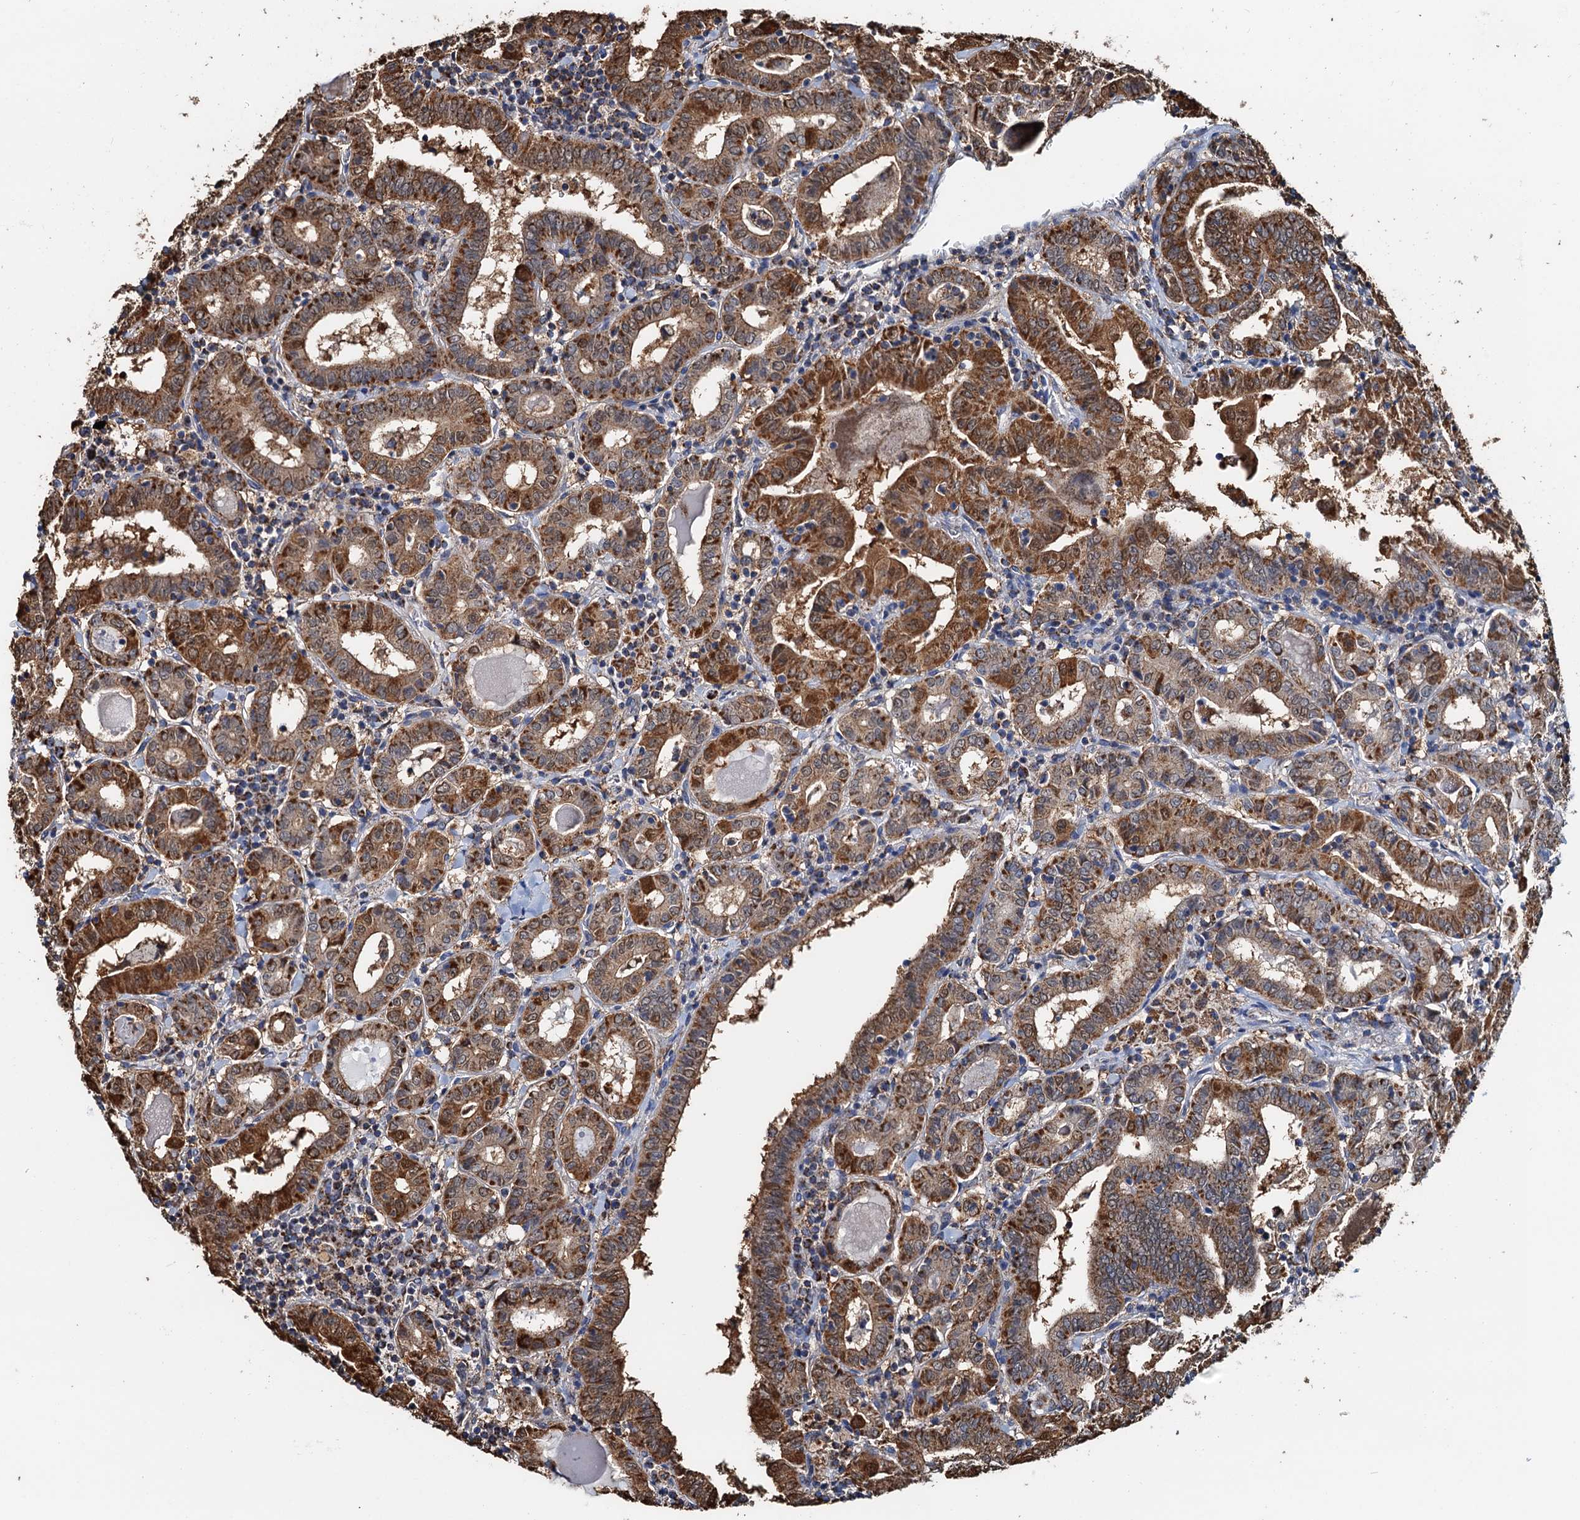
{"staining": {"intensity": "strong", "quantity": ">75%", "location": "cytoplasmic/membranous"}, "tissue": "thyroid cancer", "cell_type": "Tumor cells", "image_type": "cancer", "snomed": [{"axis": "morphology", "description": "Papillary adenocarcinoma, NOS"}, {"axis": "topography", "description": "Thyroid gland"}], "caption": "Thyroid papillary adenocarcinoma stained with IHC reveals strong cytoplasmic/membranous staining in about >75% of tumor cells.", "gene": "AAGAB", "patient": {"sex": "female", "age": 72}}